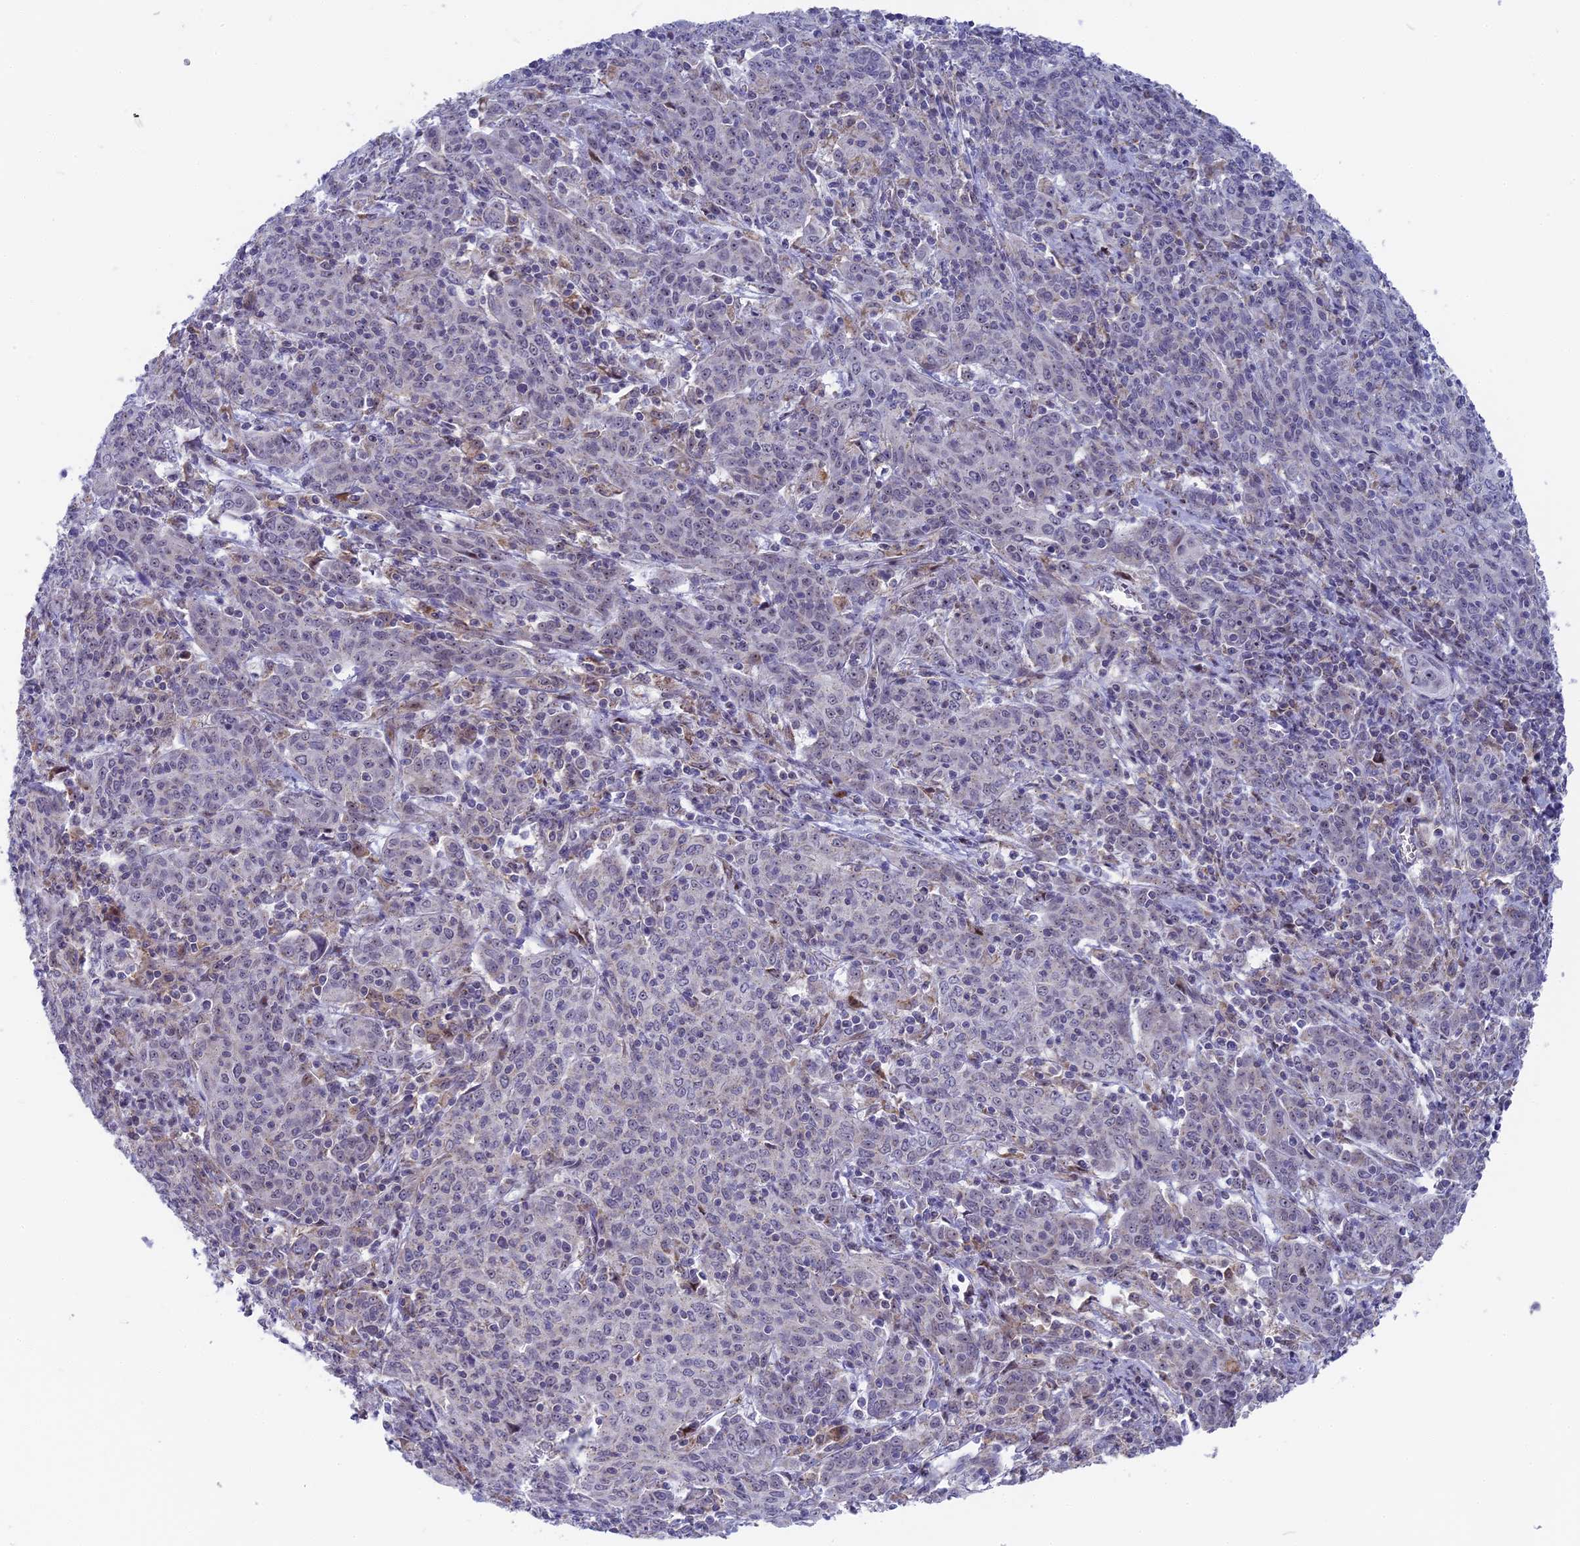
{"staining": {"intensity": "negative", "quantity": "none", "location": "none"}, "tissue": "cervical cancer", "cell_type": "Tumor cells", "image_type": "cancer", "snomed": [{"axis": "morphology", "description": "Squamous cell carcinoma, NOS"}, {"axis": "topography", "description": "Cervix"}], "caption": "Tumor cells show no significant expression in cervical squamous cell carcinoma.", "gene": "DTWD1", "patient": {"sex": "female", "age": 67}}